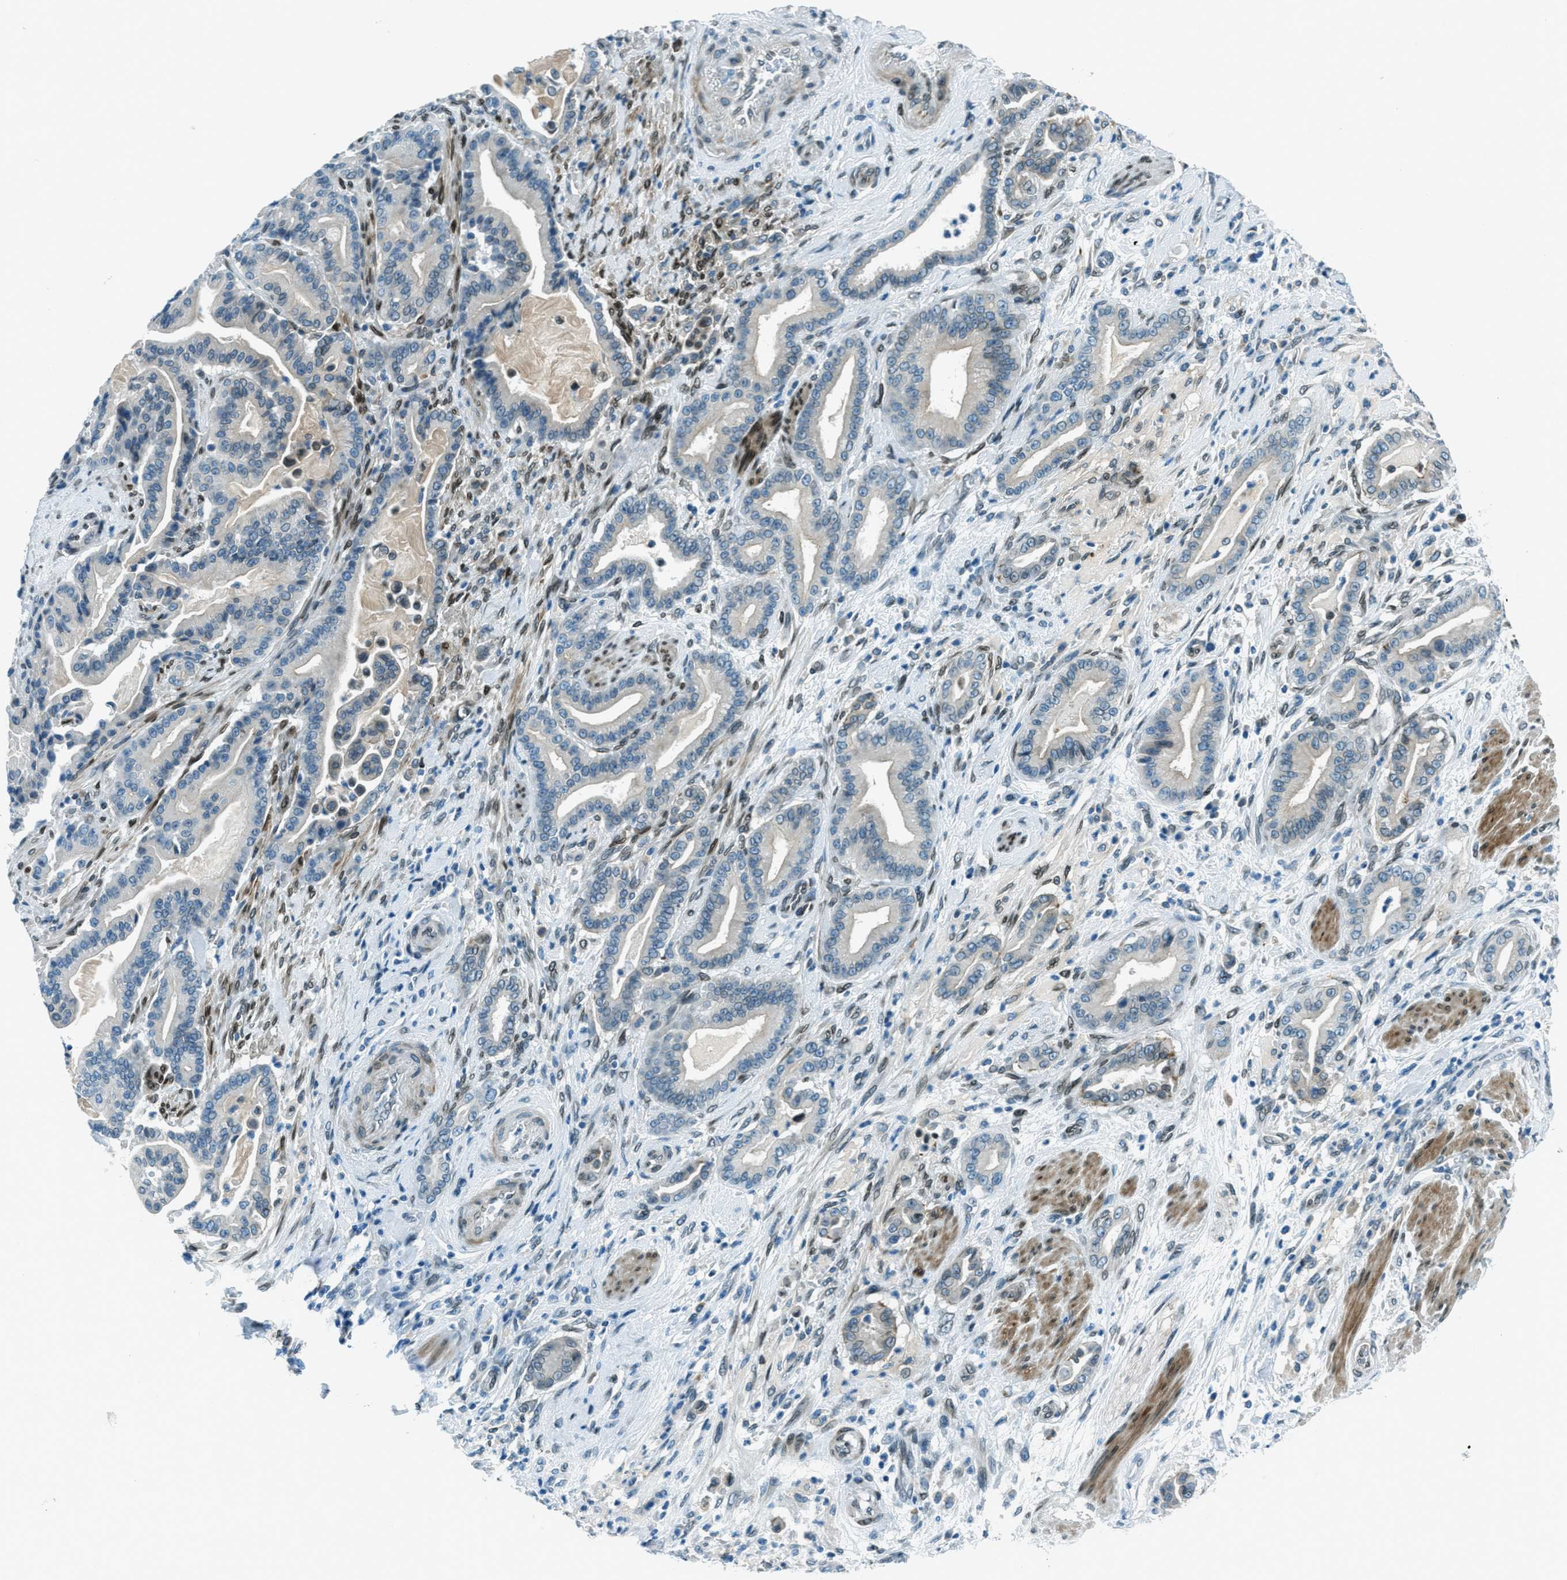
{"staining": {"intensity": "weak", "quantity": "25%-75%", "location": "cytoplasmic/membranous,nuclear"}, "tissue": "pancreatic cancer", "cell_type": "Tumor cells", "image_type": "cancer", "snomed": [{"axis": "morphology", "description": "Normal tissue, NOS"}, {"axis": "morphology", "description": "Adenocarcinoma, NOS"}, {"axis": "topography", "description": "Pancreas"}], "caption": "Protein positivity by immunohistochemistry reveals weak cytoplasmic/membranous and nuclear expression in about 25%-75% of tumor cells in adenocarcinoma (pancreatic). (DAB IHC, brown staining for protein, blue staining for nuclei).", "gene": "LEMD2", "patient": {"sex": "male", "age": 63}}